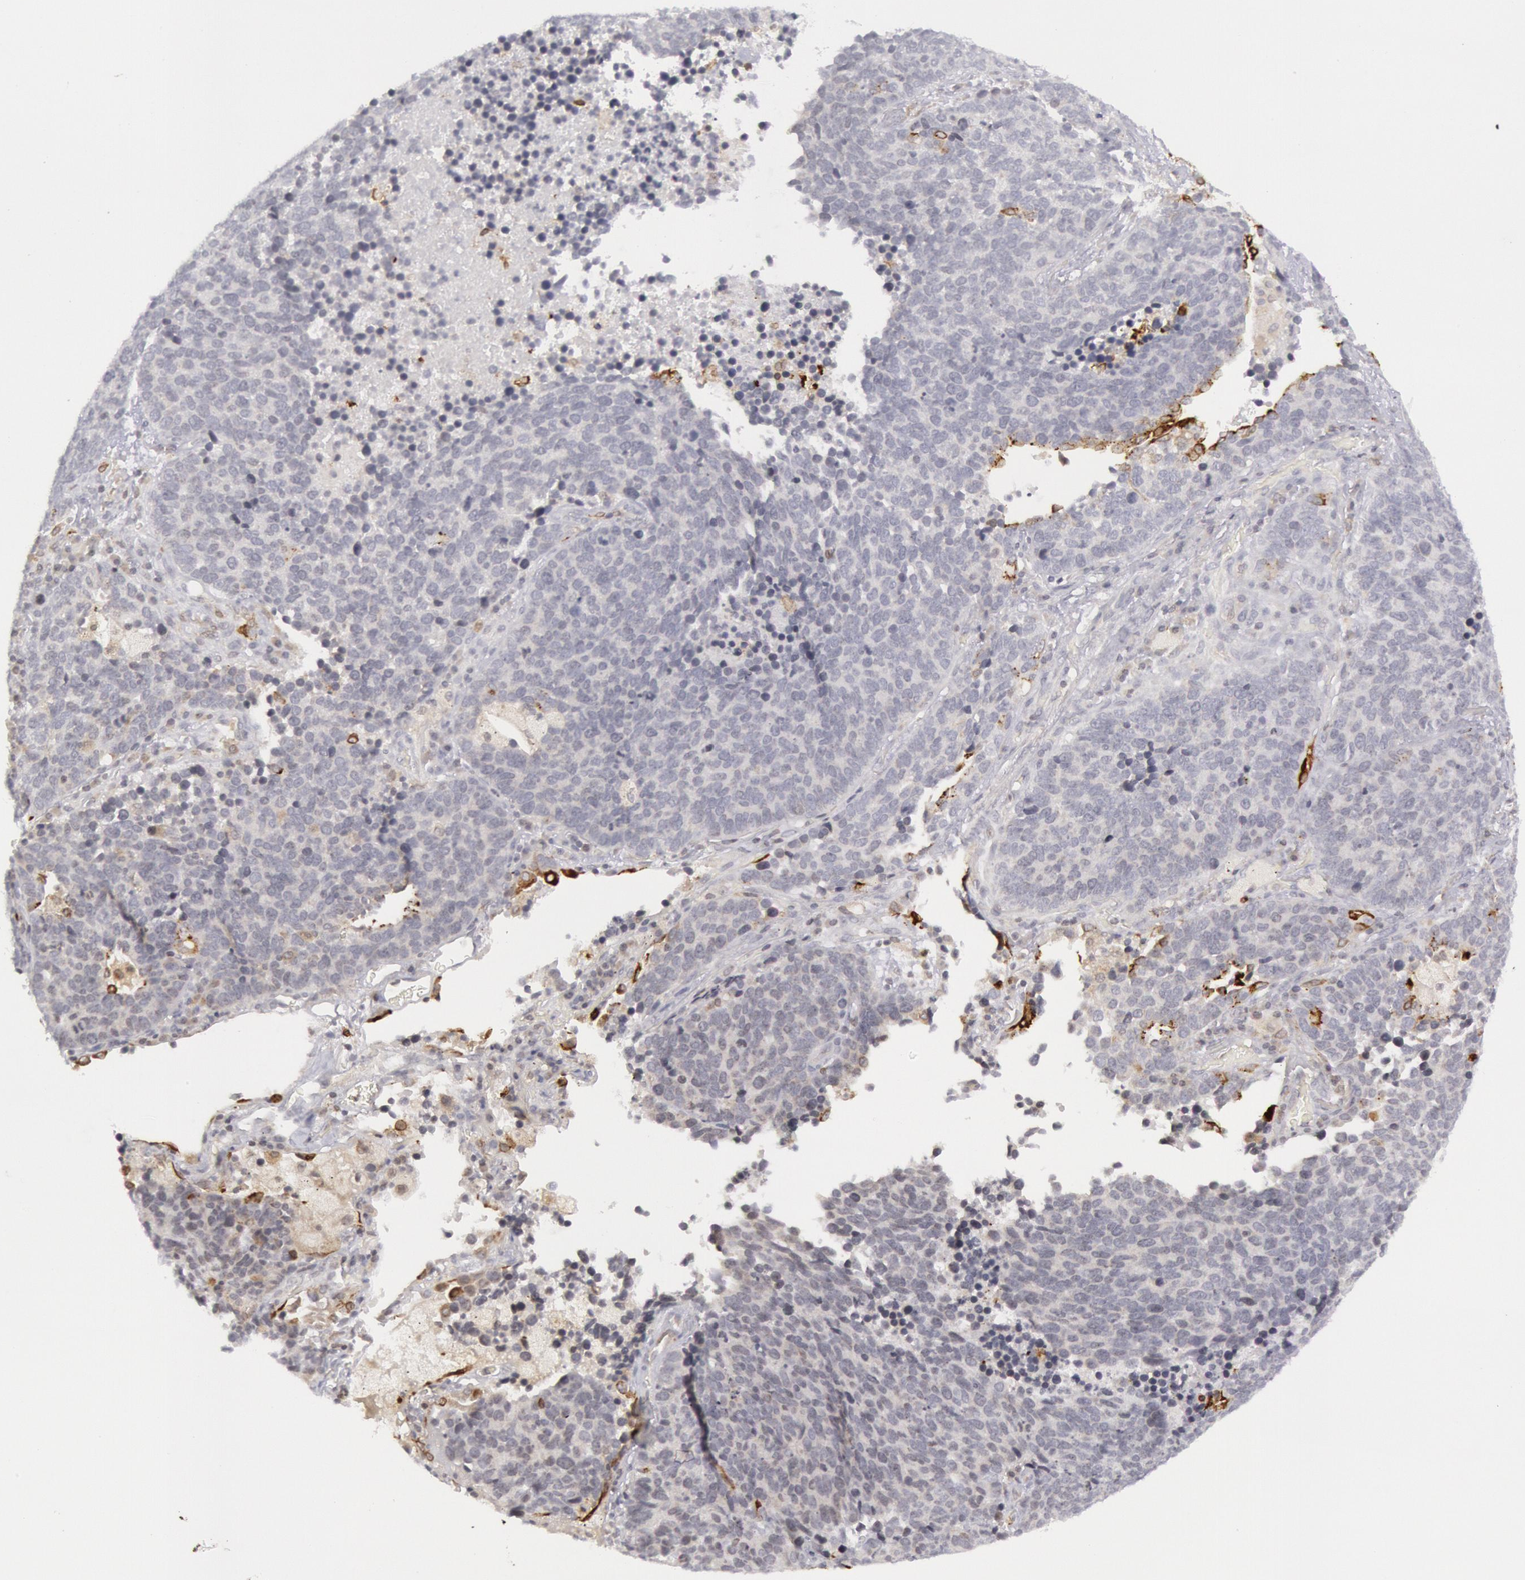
{"staining": {"intensity": "negative", "quantity": "none", "location": "none"}, "tissue": "lung cancer", "cell_type": "Tumor cells", "image_type": "cancer", "snomed": [{"axis": "morphology", "description": "Neoplasm, malignant, NOS"}, {"axis": "topography", "description": "Lung"}], "caption": "Immunohistochemical staining of human lung neoplasm (malignant) demonstrates no significant staining in tumor cells.", "gene": "PTGS2", "patient": {"sex": "female", "age": 75}}